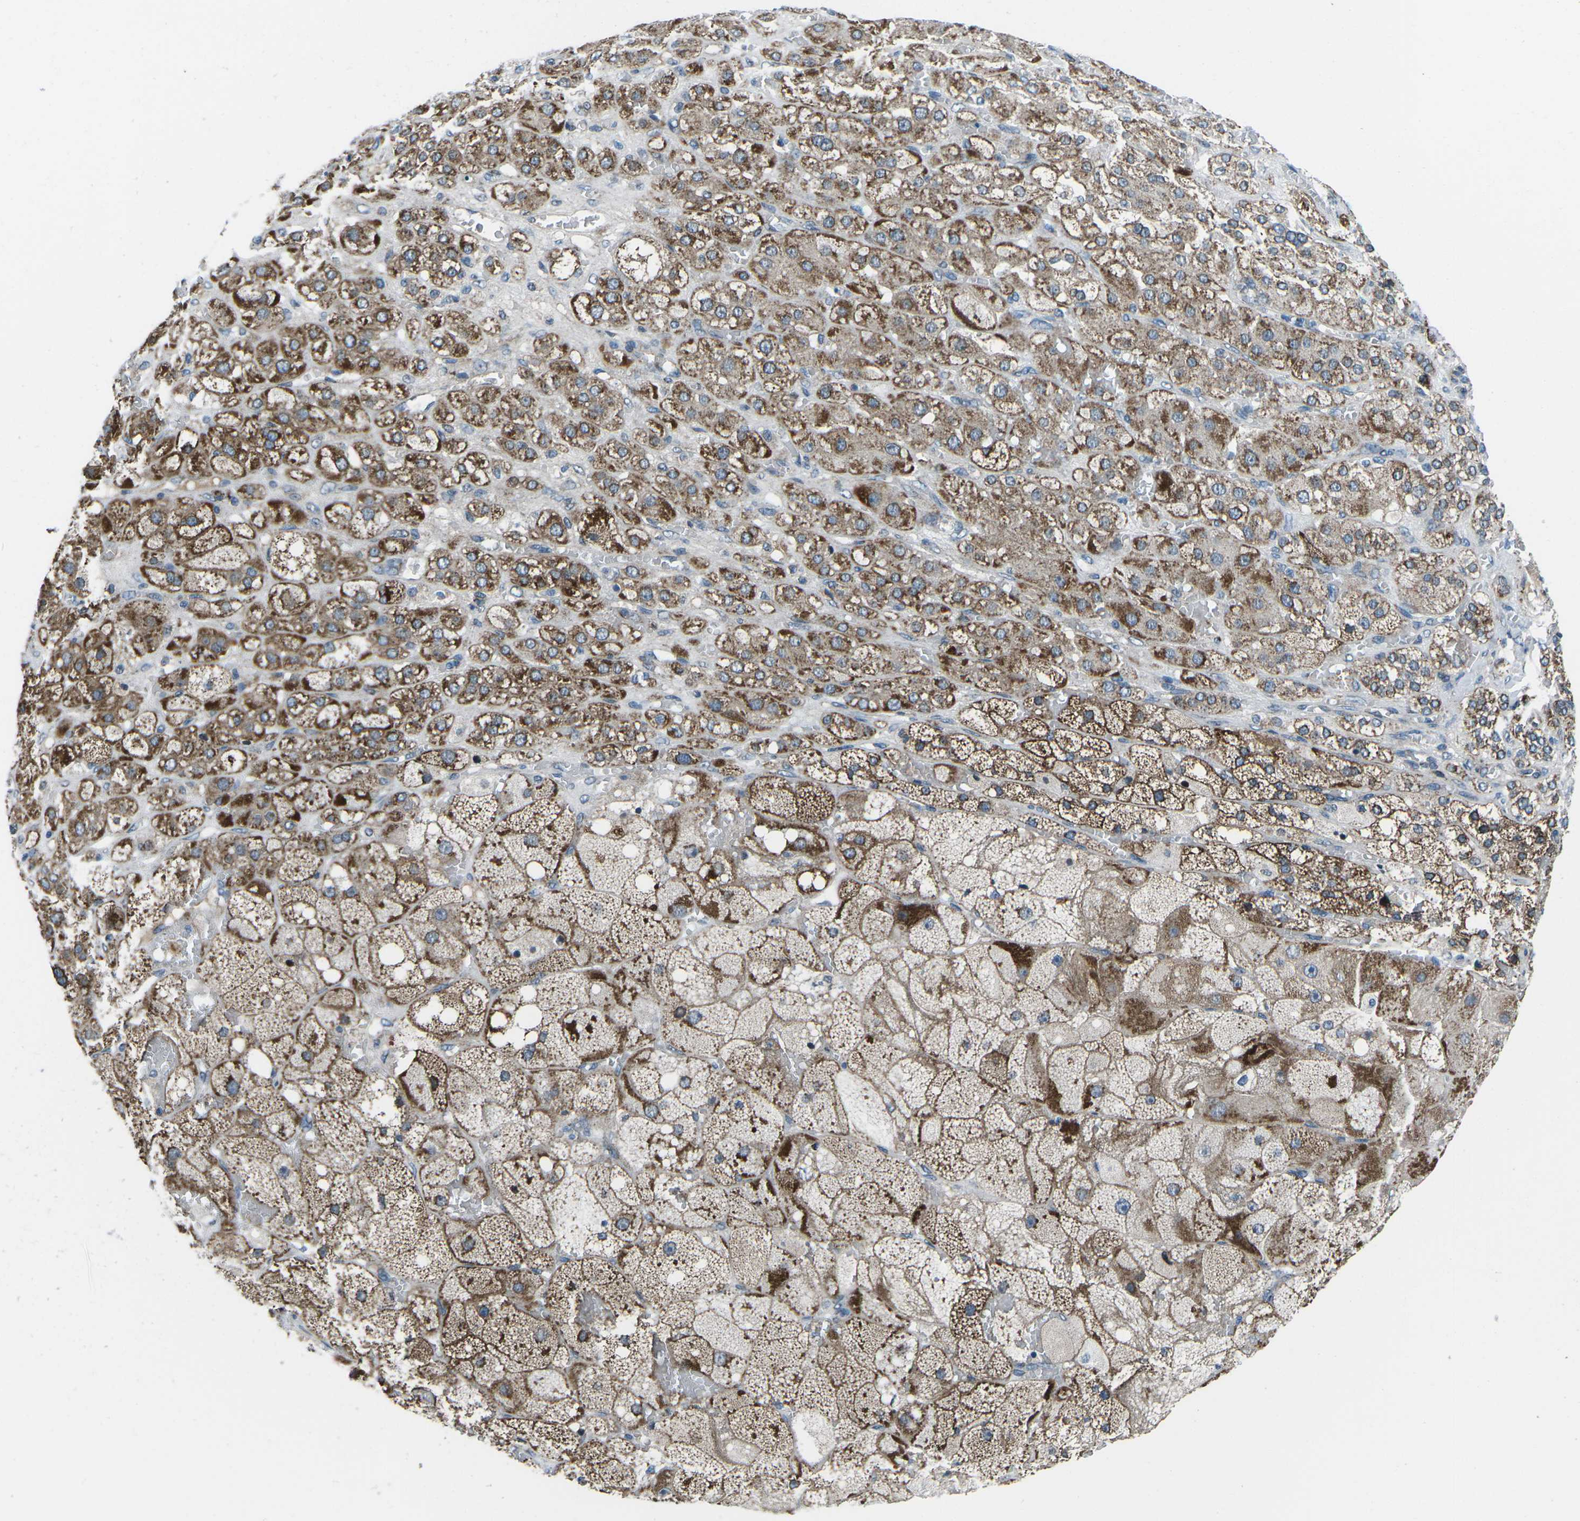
{"staining": {"intensity": "strong", "quantity": ">75%", "location": "cytoplasmic/membranous"}, "tissue": "adrenal gland", "cell_type": "Glandular cells", "image_type": "normal", "snomed": [{"axis": "morphology", "description": "Normal tissue, NOS"}, {"axis": "topography", "description": "Adrenal gland"}], "caption": "IHC (DAB (3,3'-diaminobenzidine)) staining of unremarkable adrenal gland exhibits strong cytoplasmic/membranous protein positivity in about >75% of glandular cells. (Brightfield microscopy of DAB IHC at high magnification).", "gene": "RFESD", "patient": {"sex": "female", "age": 47}}